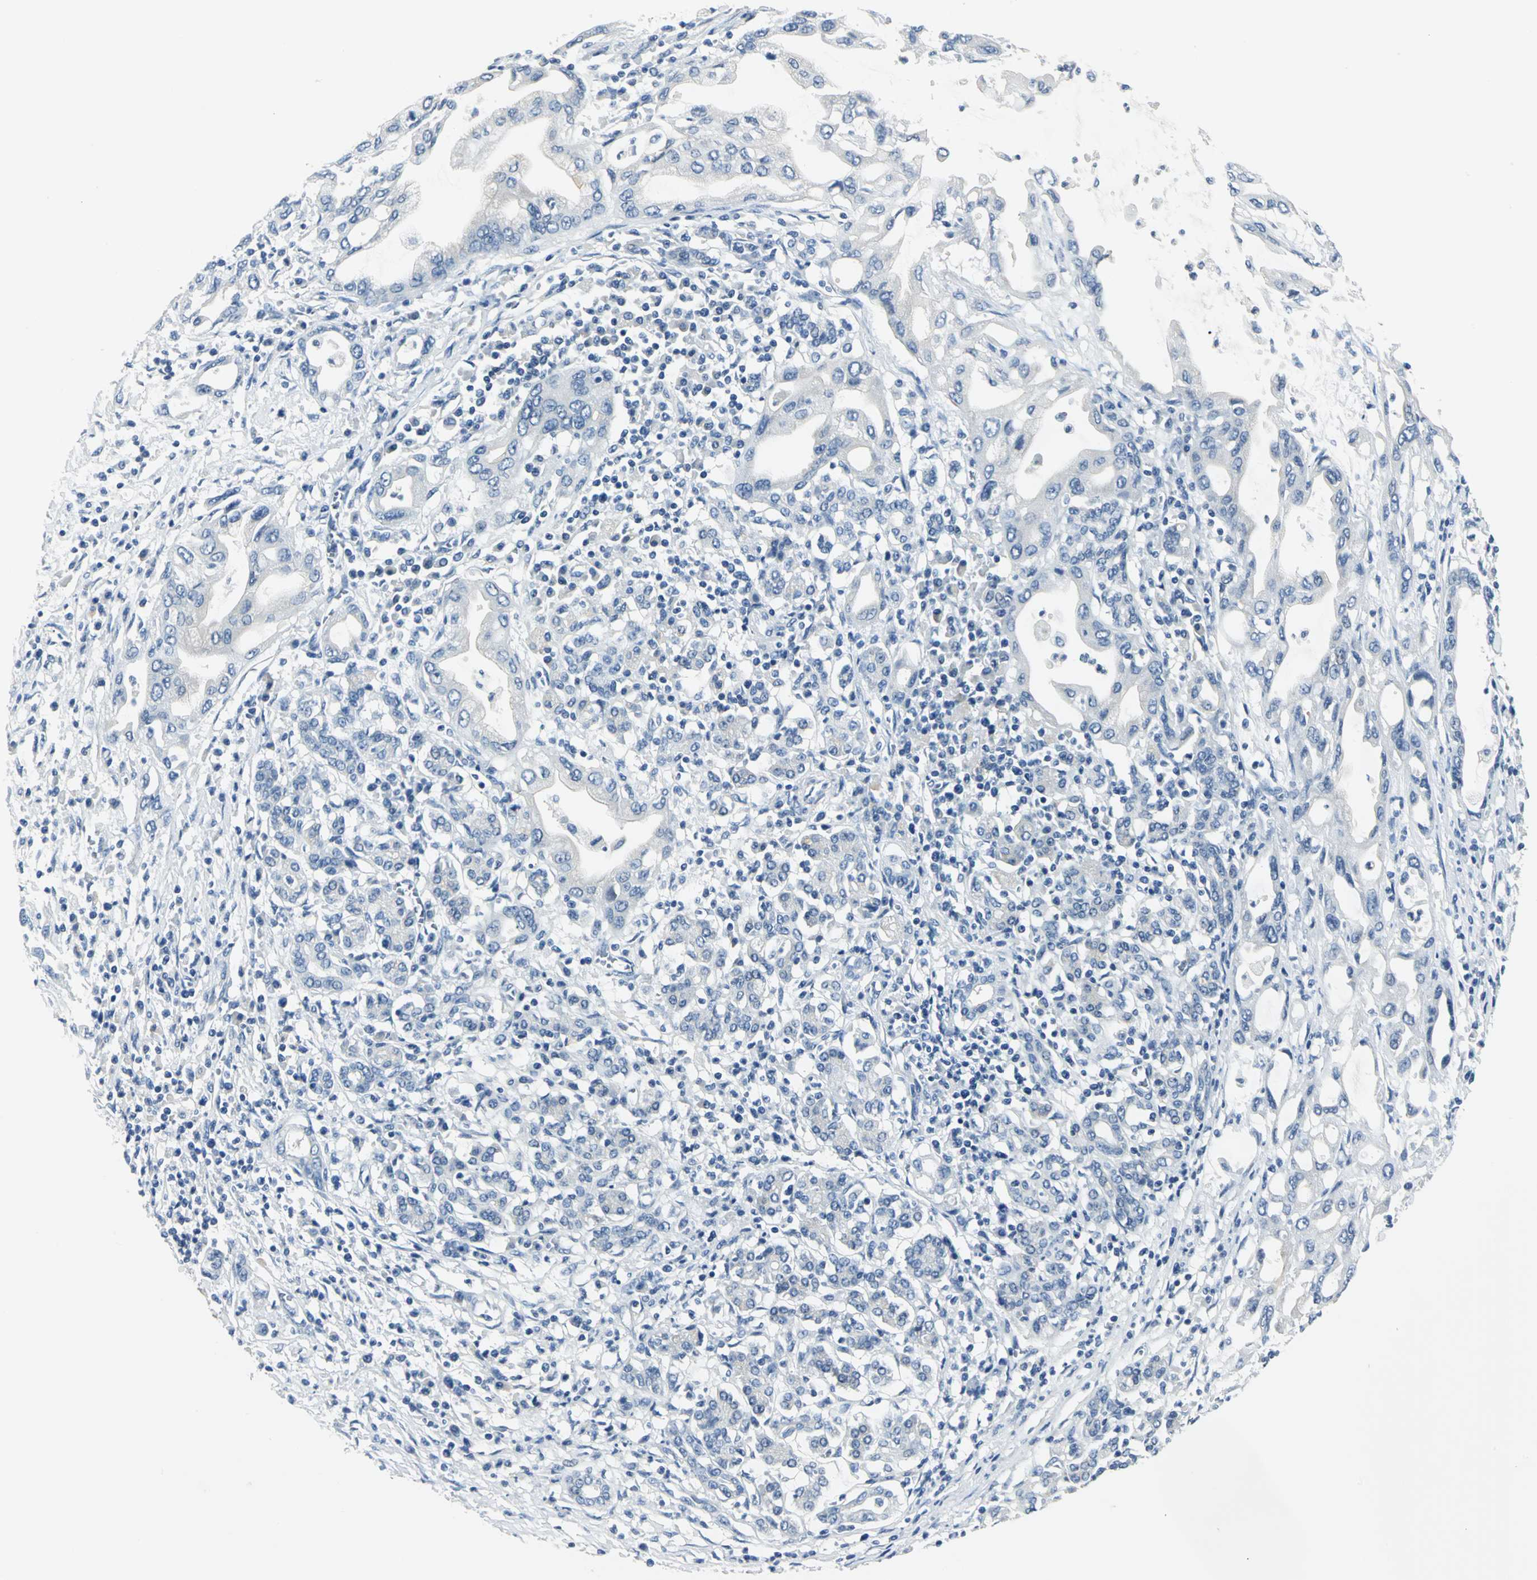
{"staining": {"intensity": "negative", "quantity": "none", "location": "none"}, "tissue": "pancreatic cancer", "cell_type": "Tumor cells", "image_type": "cancer", "snomed": [{"axis": "morphology", "description": "Adenocarcinoma, NOS"}, {"axis": "topography", "description": "Pancreas"}], "caption": "DAB (3,3'-diaminobenzidine) immunohistochemical staining of human pancreatic cancer (adenocarcinoma) shows no significant positivity in tumor cells. Brightfield microscopy of immunohistochemistry stained with DAB (brown) and hematoxylin (blue), captured at high magnification.", "gene": "RIPOR1", "patient": {"sex": "female", "age": 57}}